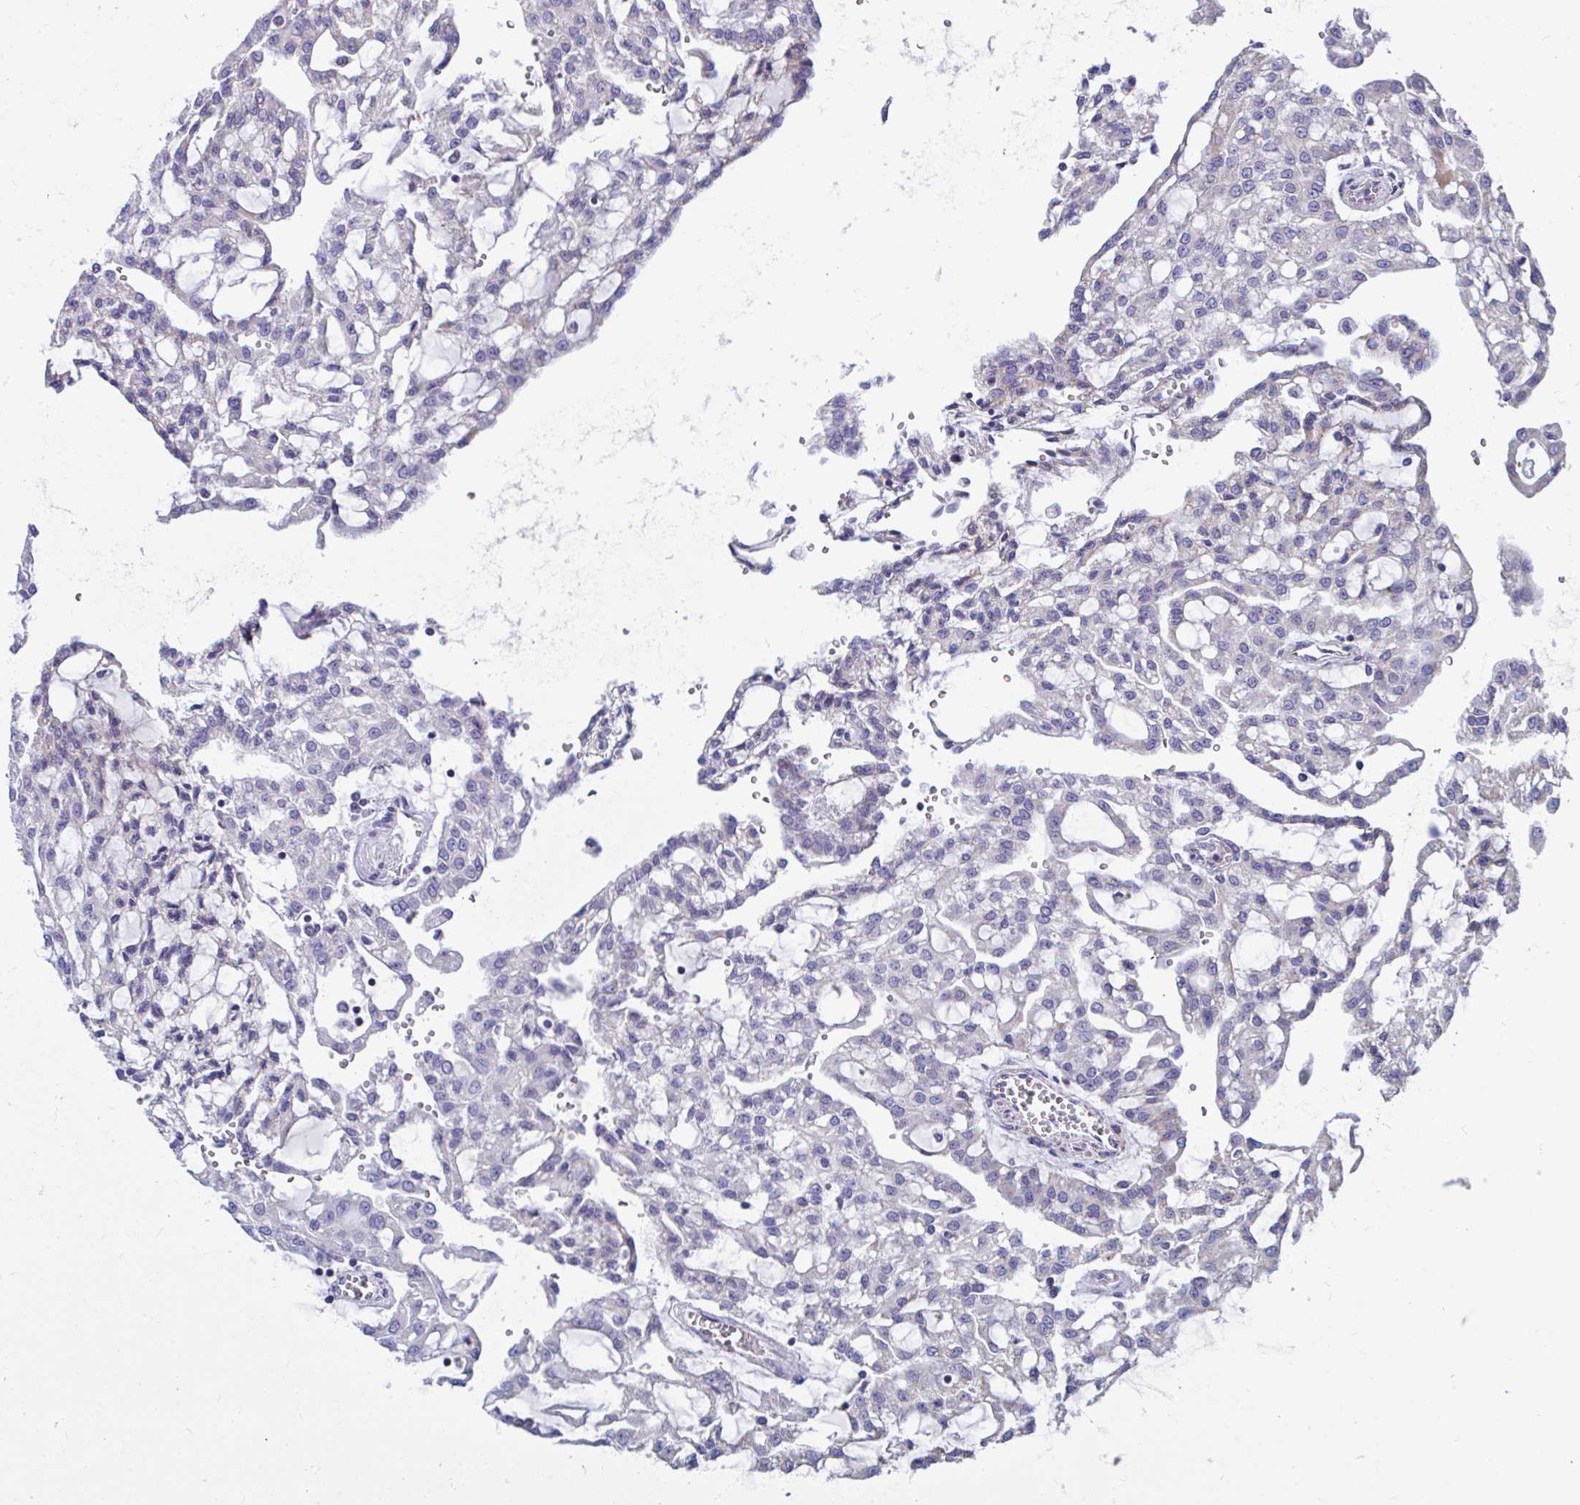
{"staining": {"intensity": "negative", "quantity": "none", "location": "none"}, "tissue": "renal cancer", "cell_type": "Tumor cells", "image_type": "cancer", "snomed": [{"axis": "morphology", "description": "Adenocarcinoma, NOS"}, {"axis": "topography", "description": "Kidney"}], "caption": "Immunohistochemistry histopathology image of human renal adenocarcinoma stained for a protein (brown), which exhibits no expression in tumor cells. (DAB immunohistochemistry visualized using brightfield microscopy, high magnification).", "gene": "OR13A1", "patient": {"sex": "male", "age": 63}}